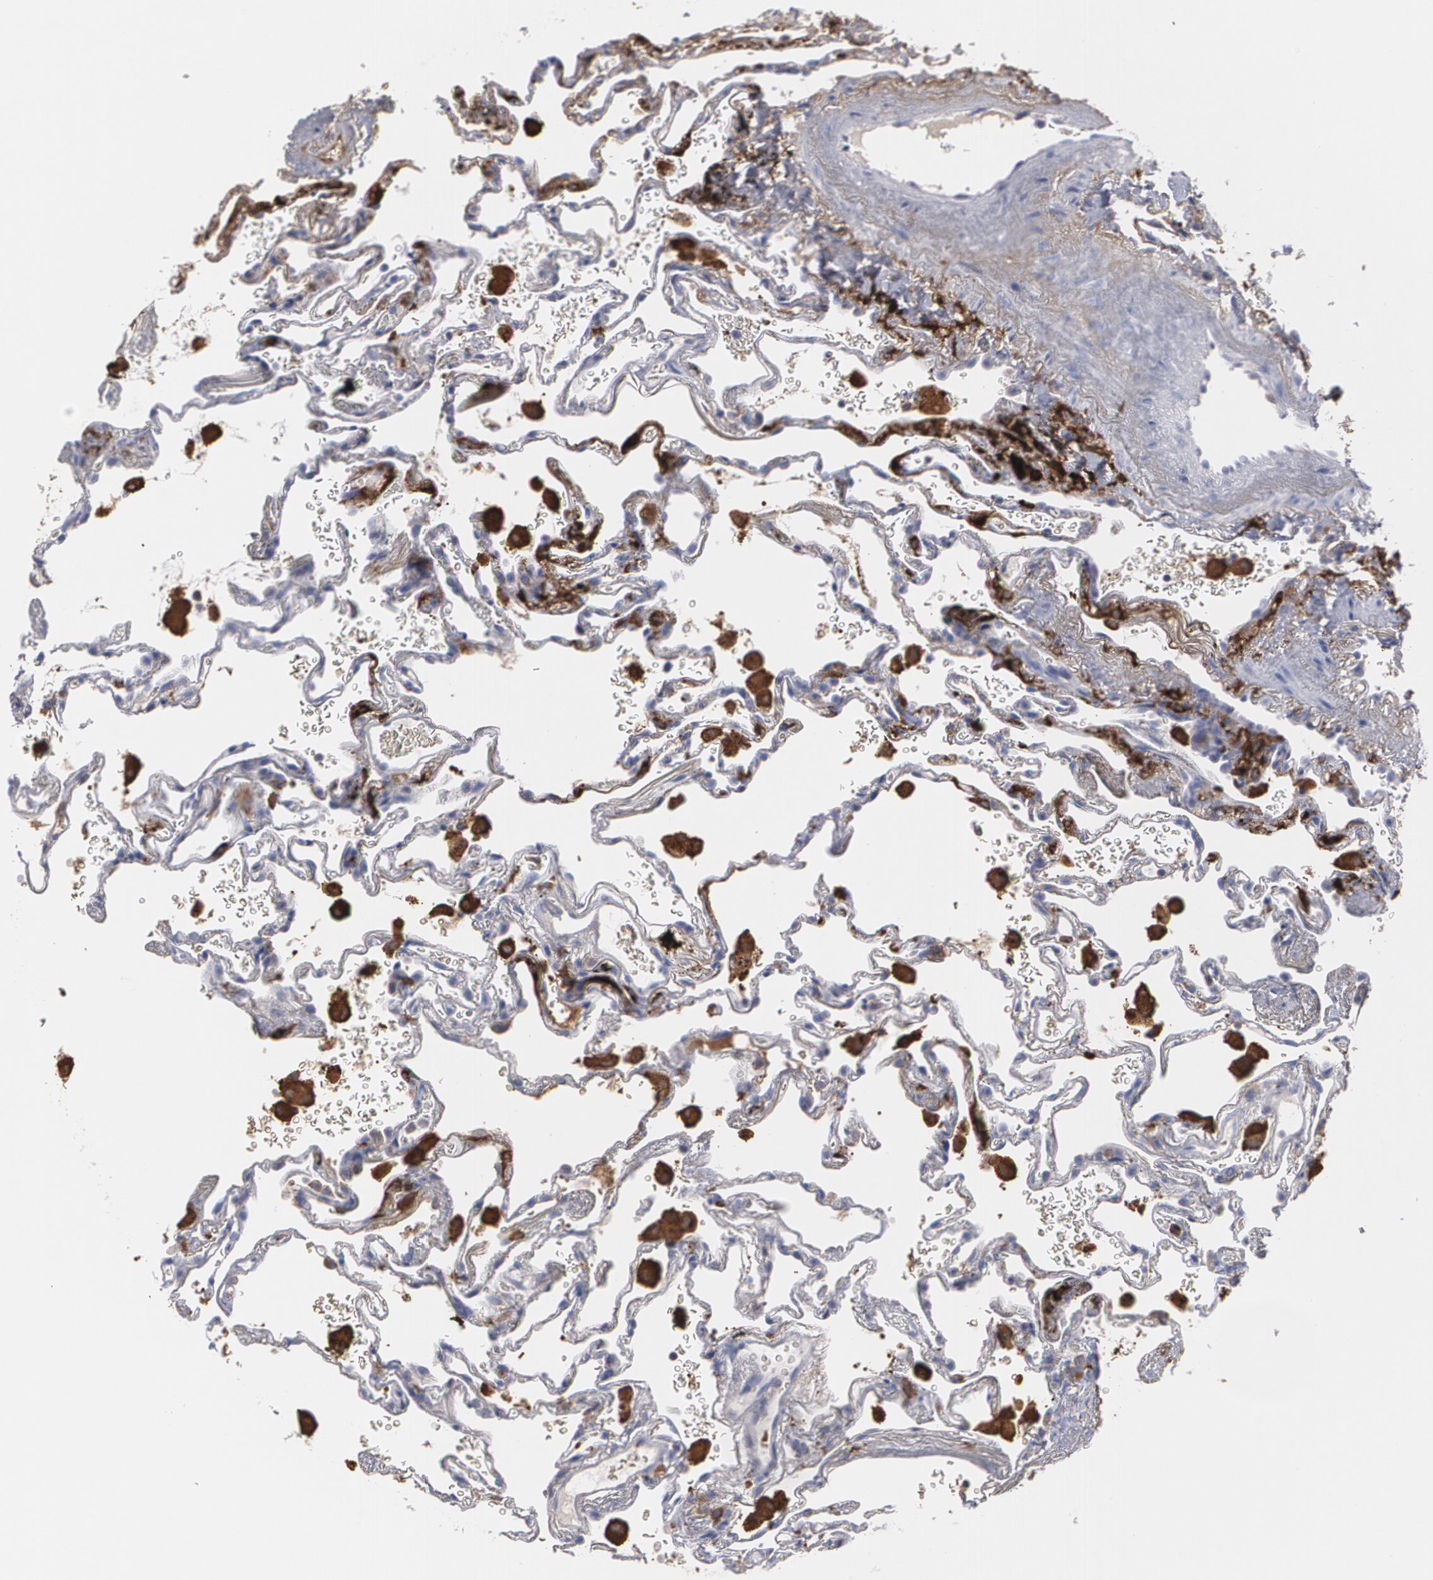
{"staining": {"intensity": "weak", "quantity": "25%-75%", "location": "cytoplasmic/membranous"}, "tissue": "lung", "cell_type": "Alveolar cells", "image_type": "normal", "snomed": [{"axis": "morphology", "description": "Normal tissue, NOS"}, {"axis": "morphology", "description": "Inflammation, NOS"}, {"axis": "topography", "description": "Lung"}], "caption": "There is low levels of weak cytoplasmic/membranous positivity in alveolar cells of benign lung, as demonstrated by immunohistochemical staining (brown color).", "gene": "ODC1", "patient": {"sex": "male", "age": 69}}